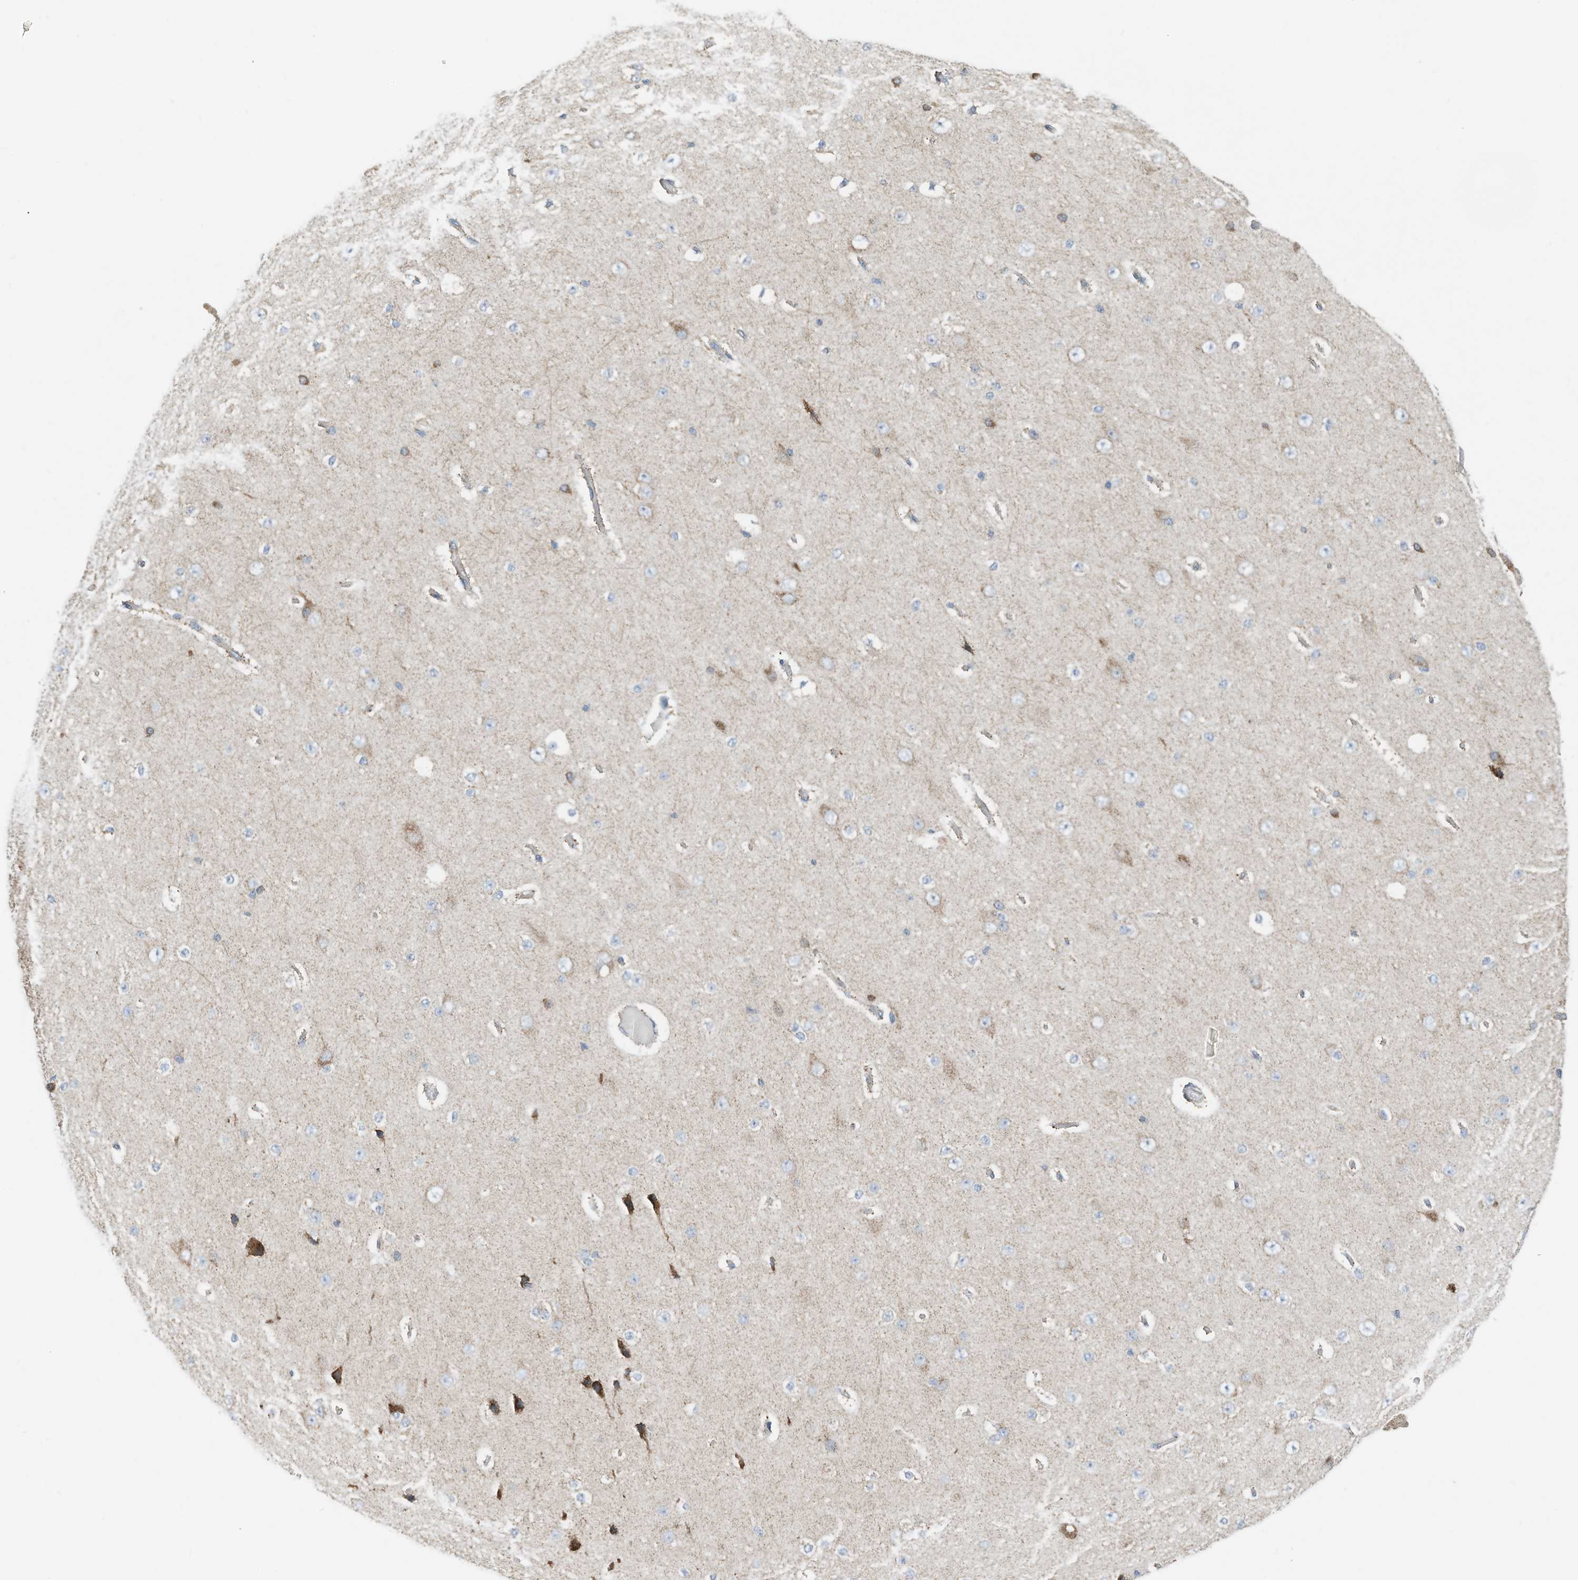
{"staining": {"intensity": "moderate", "quantity": "<25%", "location": "cytoplasmic/membranous"}, "tissue": "cerebral cortex", "cell_type": "Endothelial cells", "image_type": "normal", "snomed": [{"axis": "morphology", "description": "Normal tissue, NOS"}, {"axis": "morphology", "description": "Developmental malformation"}, {"axis": "topography", "description": "Cerebral cortex"}], "caption": "Immunohistochemistry of normal human cerebral cortex demonstrates low levels of moderate cytoplasmic/membranous staining in about <25% of endothelial cells. (Stains: DAB (3,3'-diaminobenzidine) in brown, nuclei in blue, Microscopy: brightfield microscopy at high magnification).", "gene": "RMND1", "patient": {"sex": "female", "age": 30}}